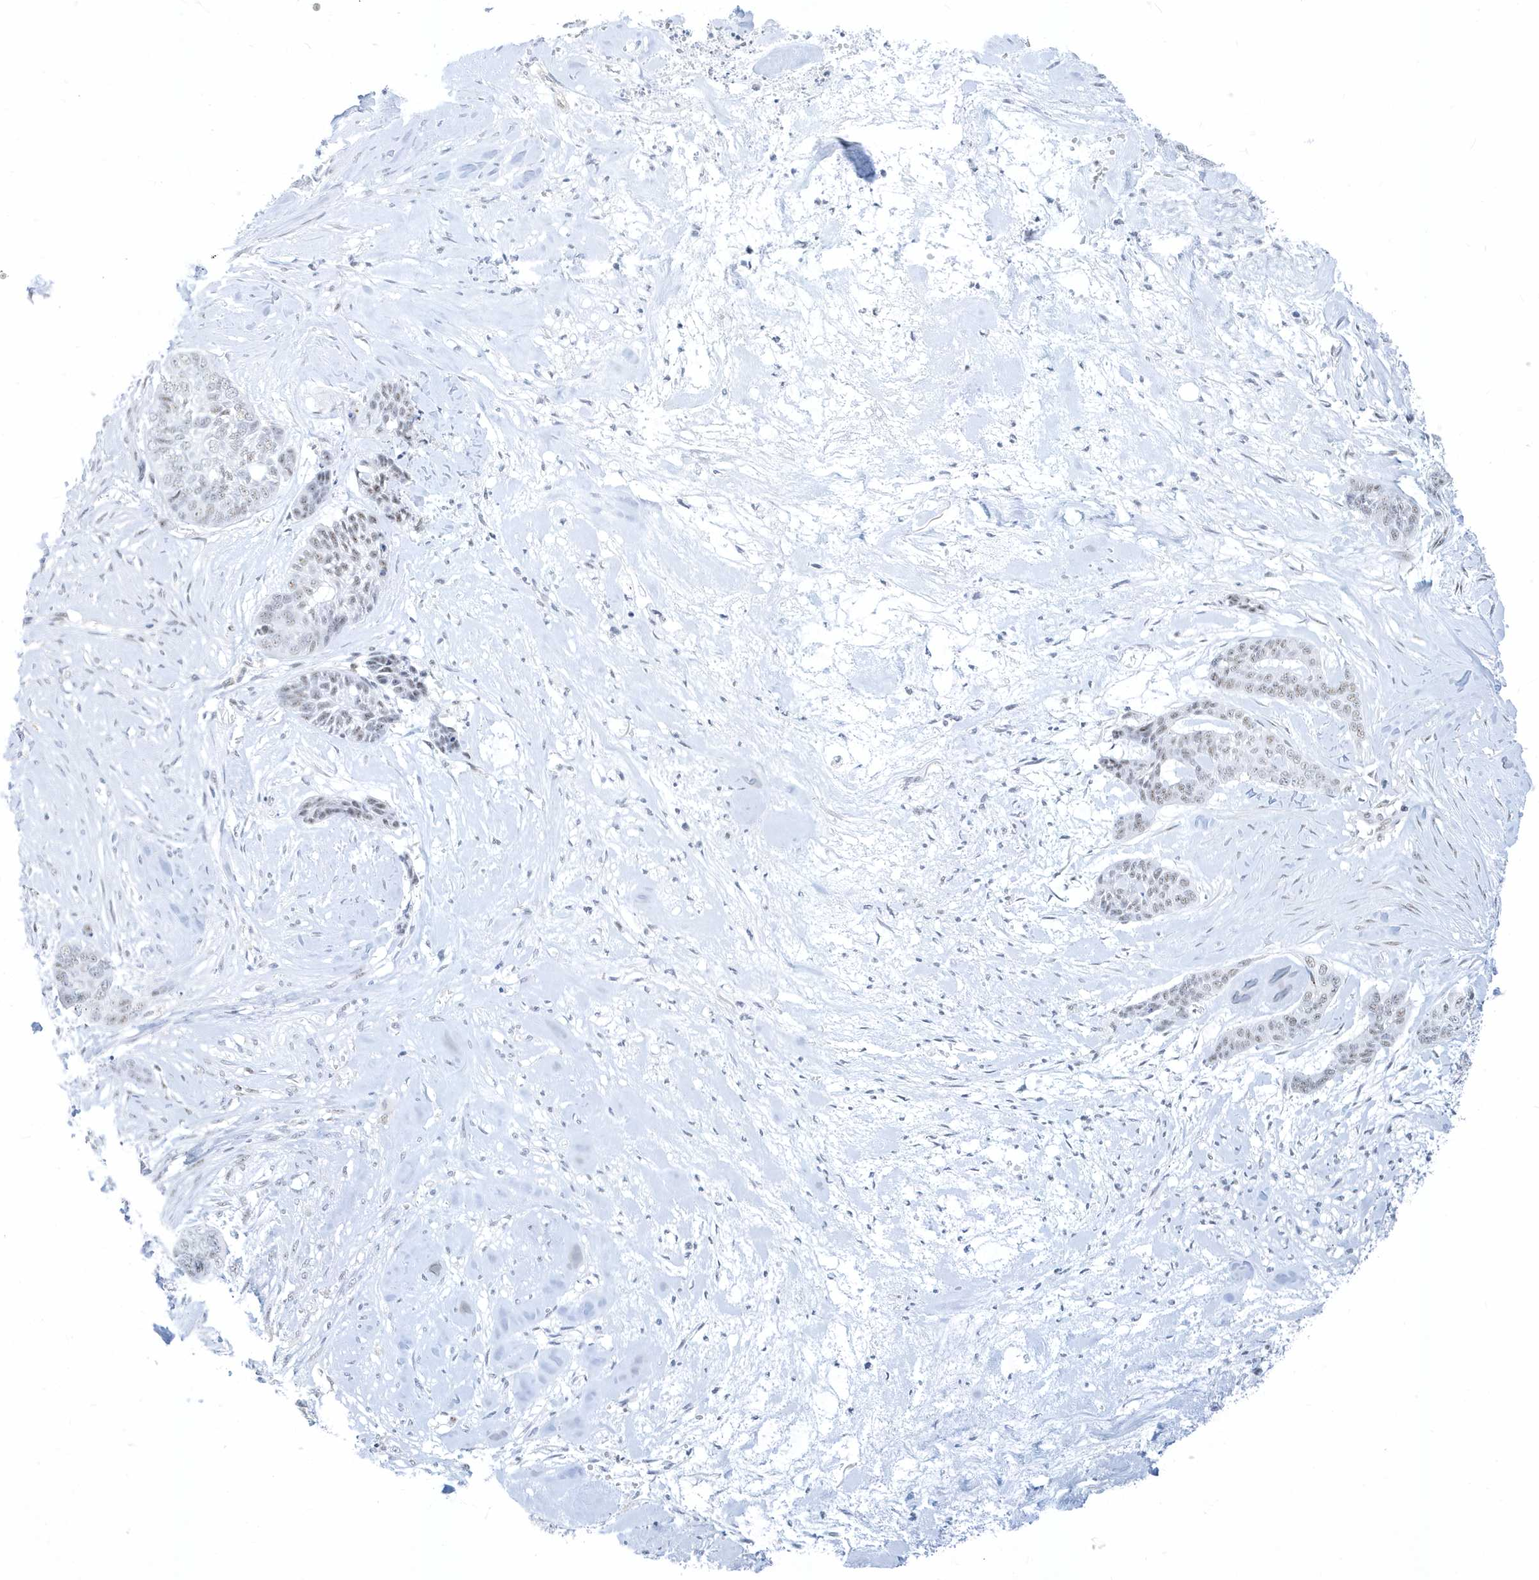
{"staining": {"intensity": "negative", "quantity": "none", "location": "none"}, "tissue": "skin cancer", "cell_type": "Tumor cells", "image_type": "cancer", "snomed": [{"axis": "morphology", "description": "Basal cell carcinoma"}, {"axis": "topography", "description": "Skin"}], "caption": "This is an IHC micrograph of basal cell carcinoma (skin). There is no expression in tumor cells.", "gene": "PLEKHN1", "patient": {"sex": "female", "age": 64}}